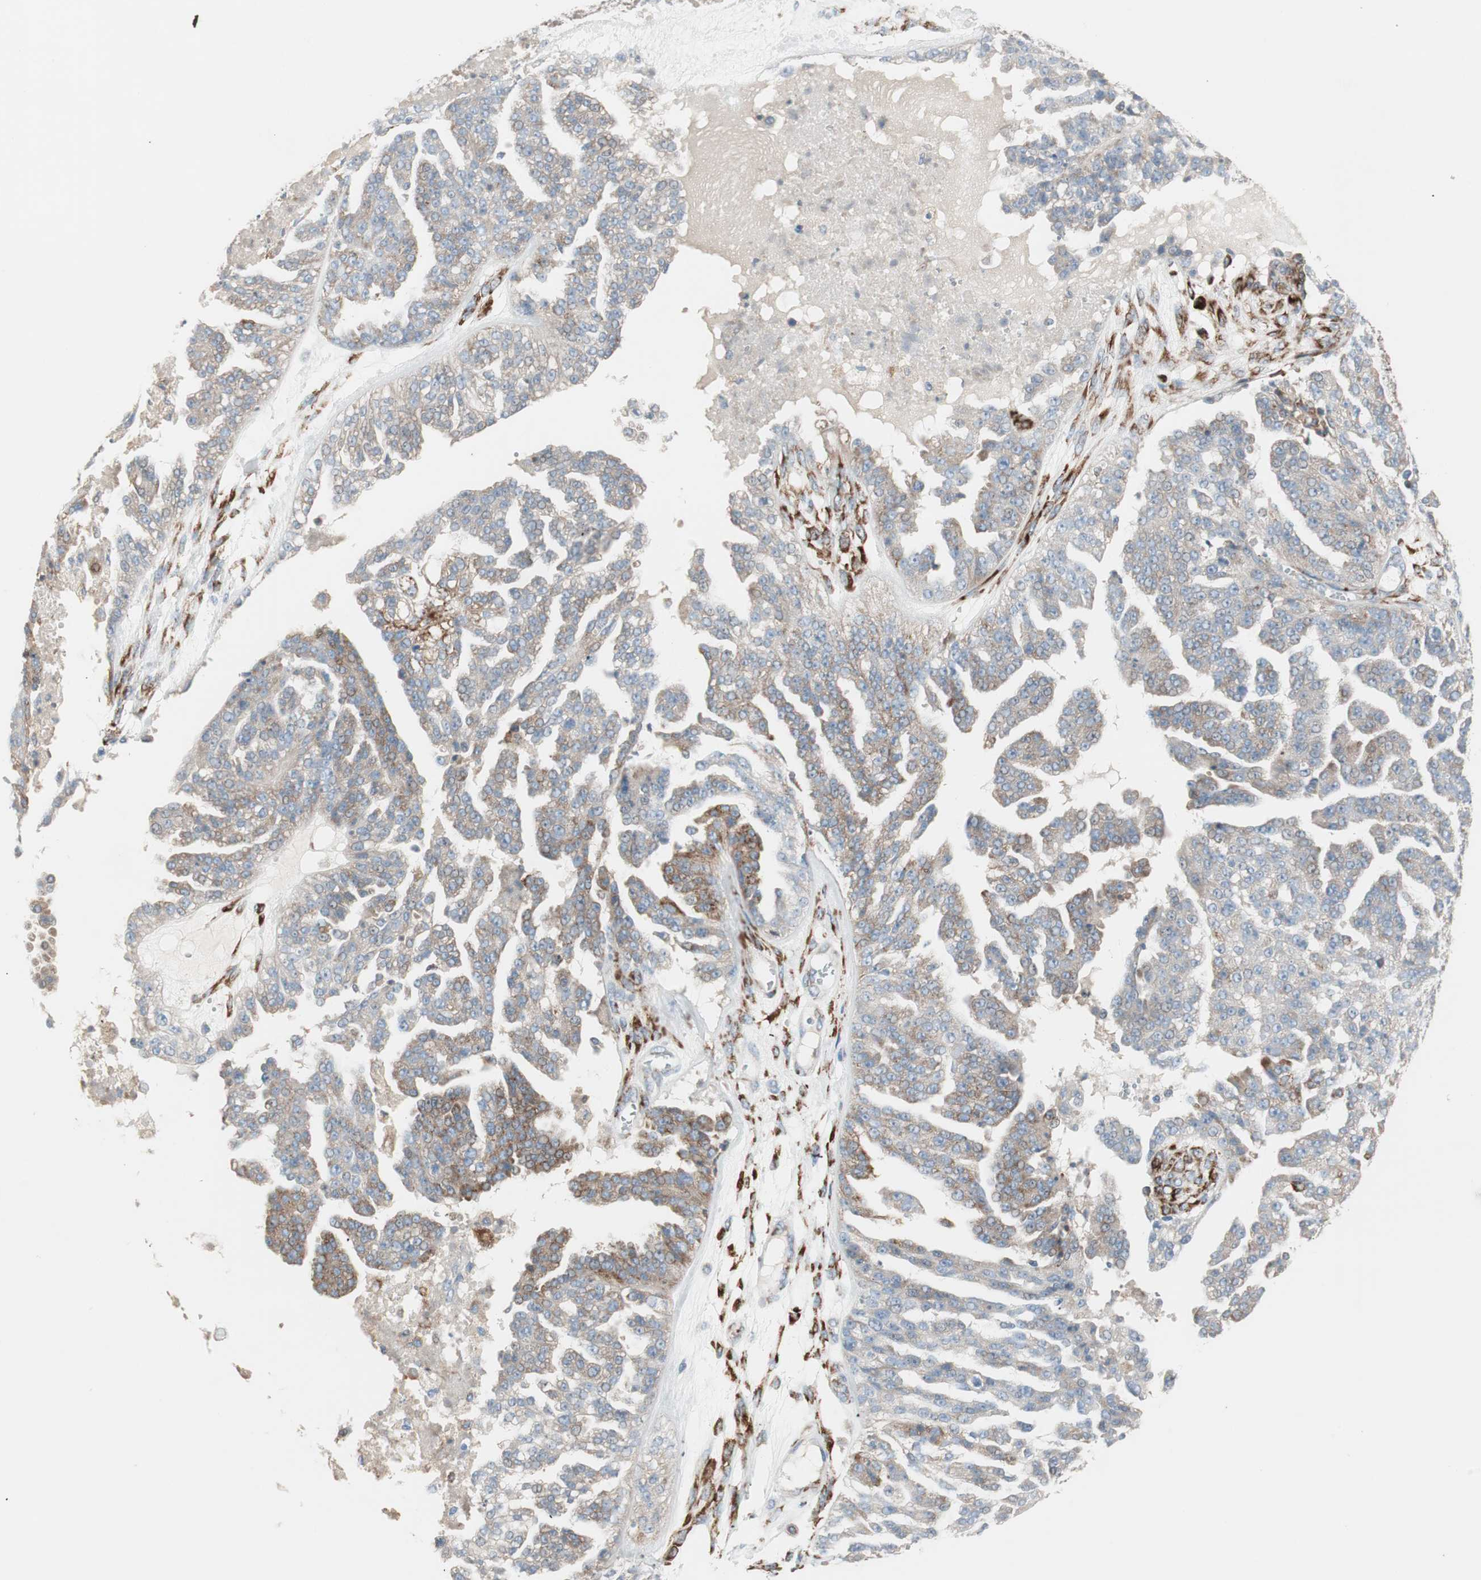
{"staining": {"intensity": "moderate", "quantity": ">75%", "location": "cytoplasmic/membranous"}, "tissue": "ovarian cancer", "cell_type": "Tumor cells", "image_type": "cancer", "snomed": [{"axis": "morphology", "description": "Carcinoma, NOS"}, {"axis": "topography", "description": "Soft tissue"}, {"axis": "topography", "description": "Ovary"}], "caption": "A brown stain shows moderate cytoplasmic/membranous positivity of a protein in human carcinoma (ovarian) tumor cells.", "gene": "P4HTM", "patient": {"sex": "female", "age": 54}}